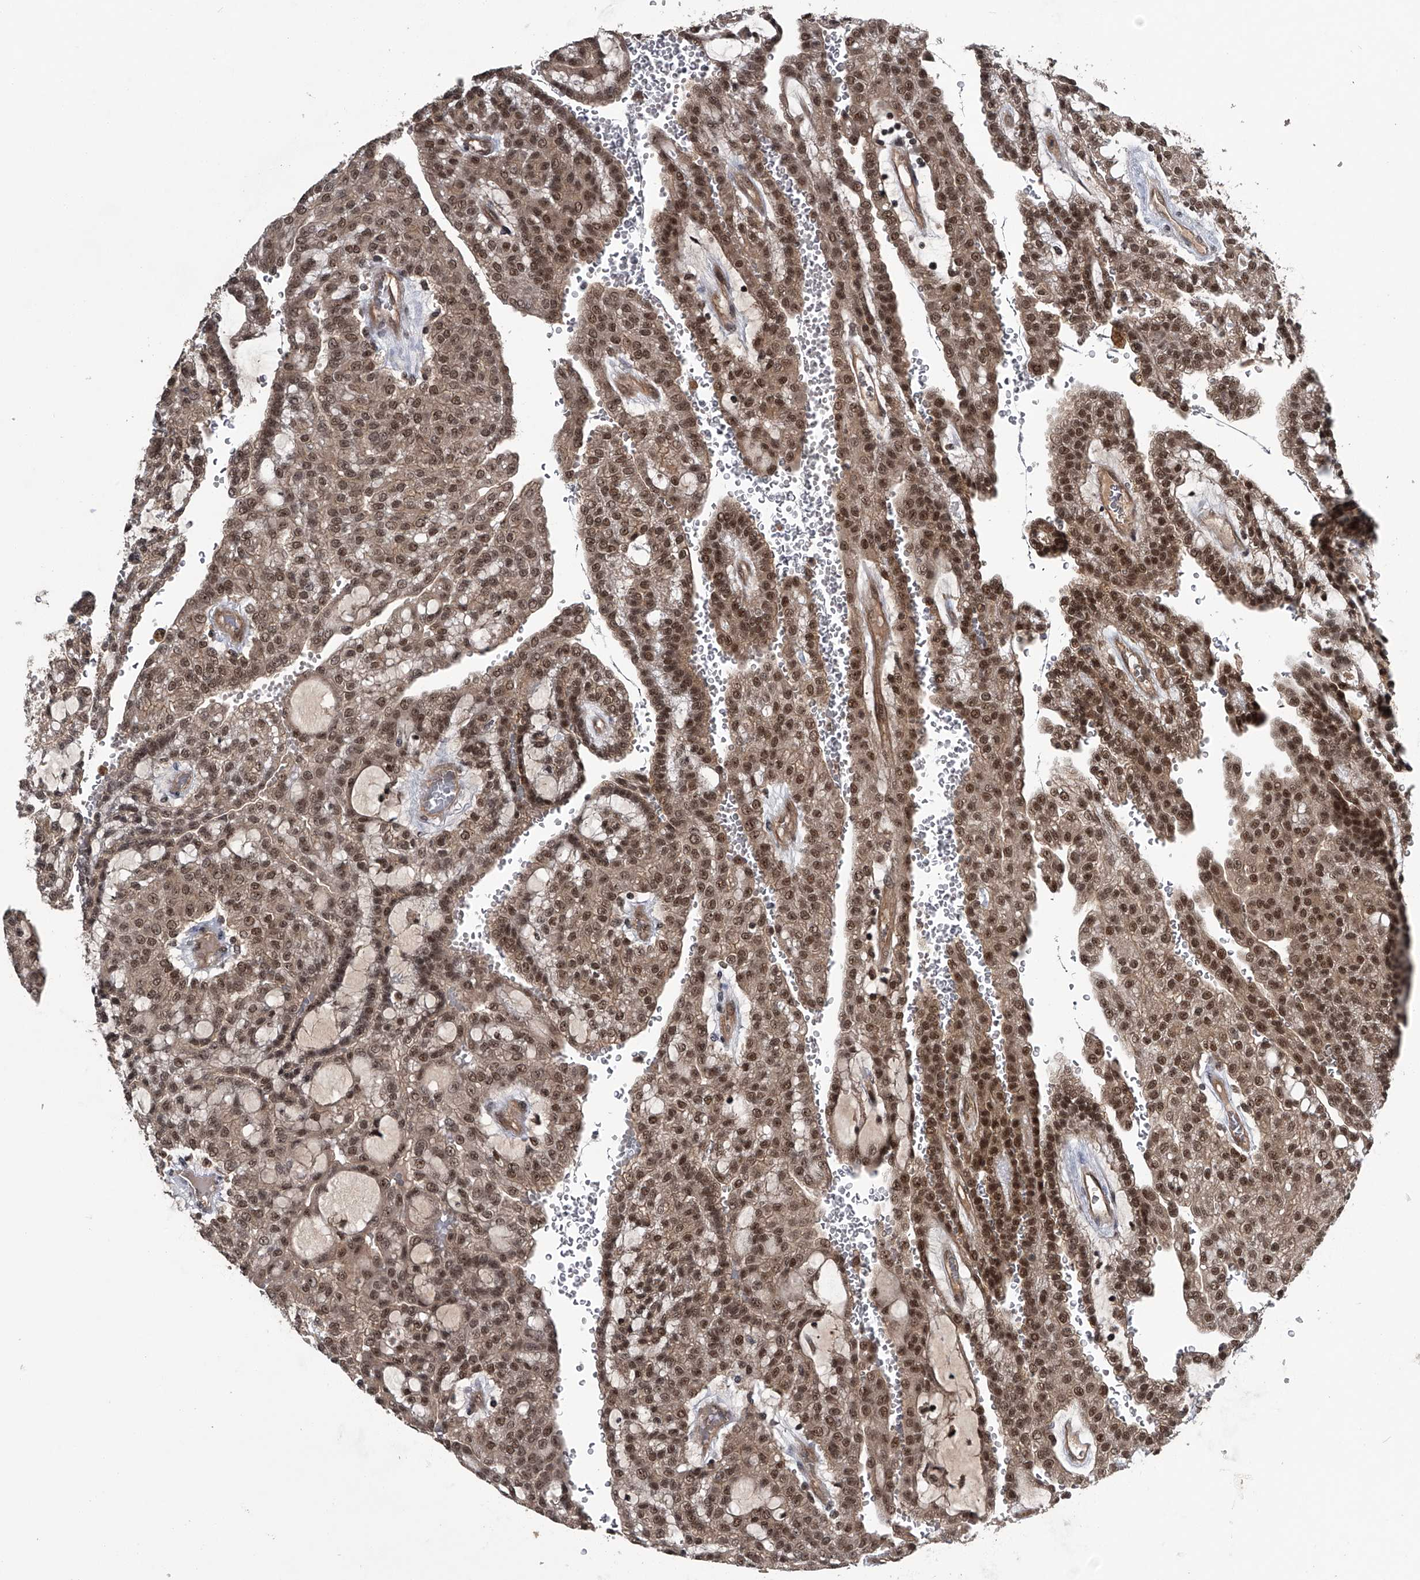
{"staining": {"intensity": "strong", "quantity": "<25%", "location": "cytoplasmic/membranous,nuclear"}, "tissue": "renal cancer", "cell_type": "Tumor cells", "image_type": "cancer", "snomed": [{"axis": "morphology", "description": "Adenocarcinoma, NOS"}, {"axis": "topography", "description": "Kidney"}], "caption": "A brown stain highlights strong cytoplasmic/membranous and nuclear positivity of a protein in human renal cancer tumor cells.", "gene": "SLC12A8", "patient": {"sex": "male", "age": 63}}